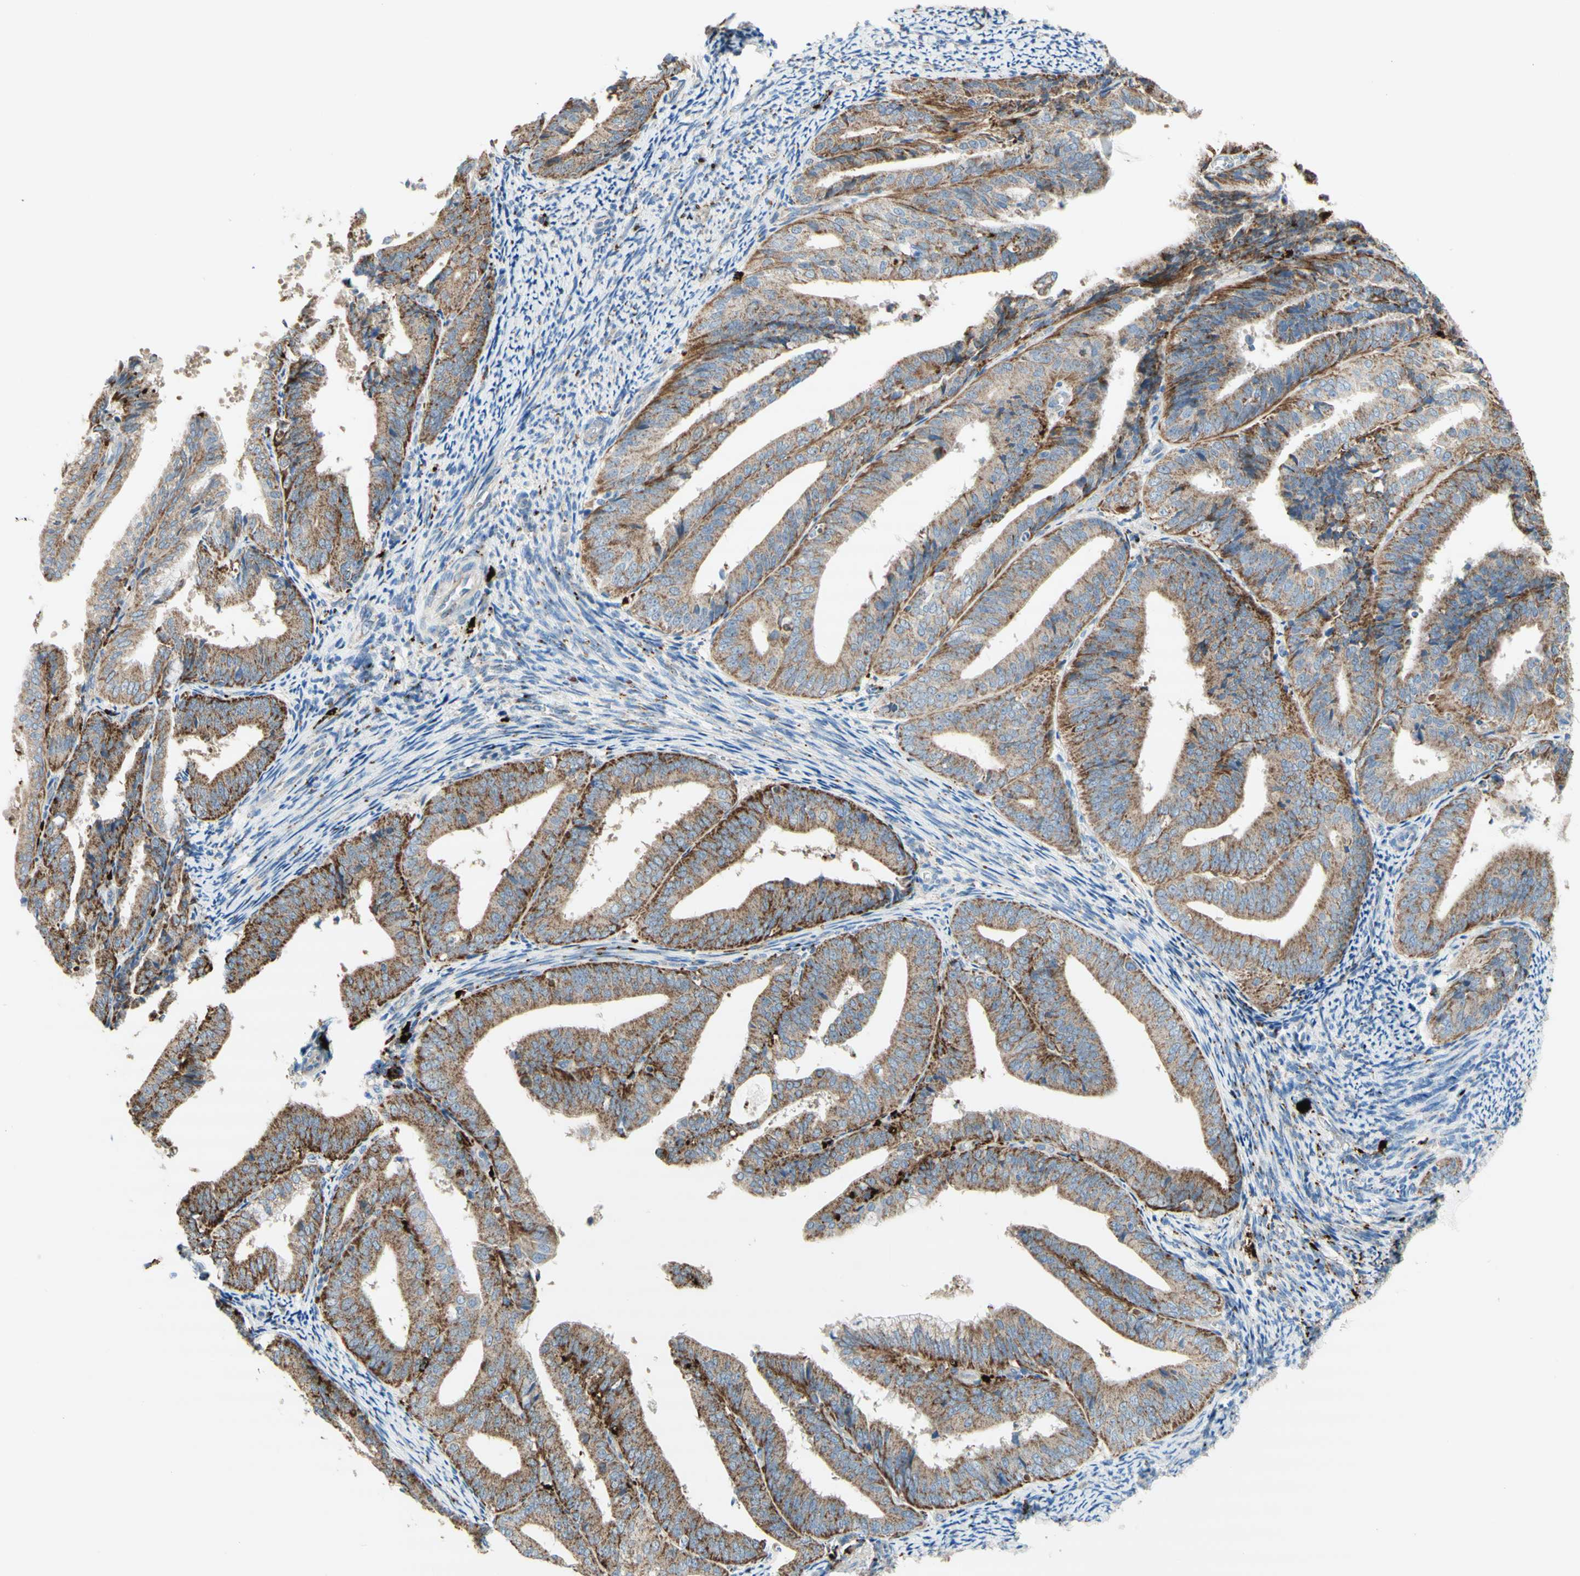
{"staining": {"intensity": "moderate", "quantity": ">75%", "location": "cytoplasmic/membranous"}, "tissue": "endometrial cancer", "cell_type": "Tumor cells", "image_type": "cancer", "snomed": [{"axis": "morphology", "description": "Adenocarcinoma, NOS"}, {"axis": "topography", "description": "Endometrium"}], "caption": "Immunohistochemical staining of adenocarcinoma (endometrial) exhibits moderate cytoplasmic/membranous protein positivity in about >75% of tumor cells.", "gene": "URB2", "patient": {"sex": "female", "age": 63}}